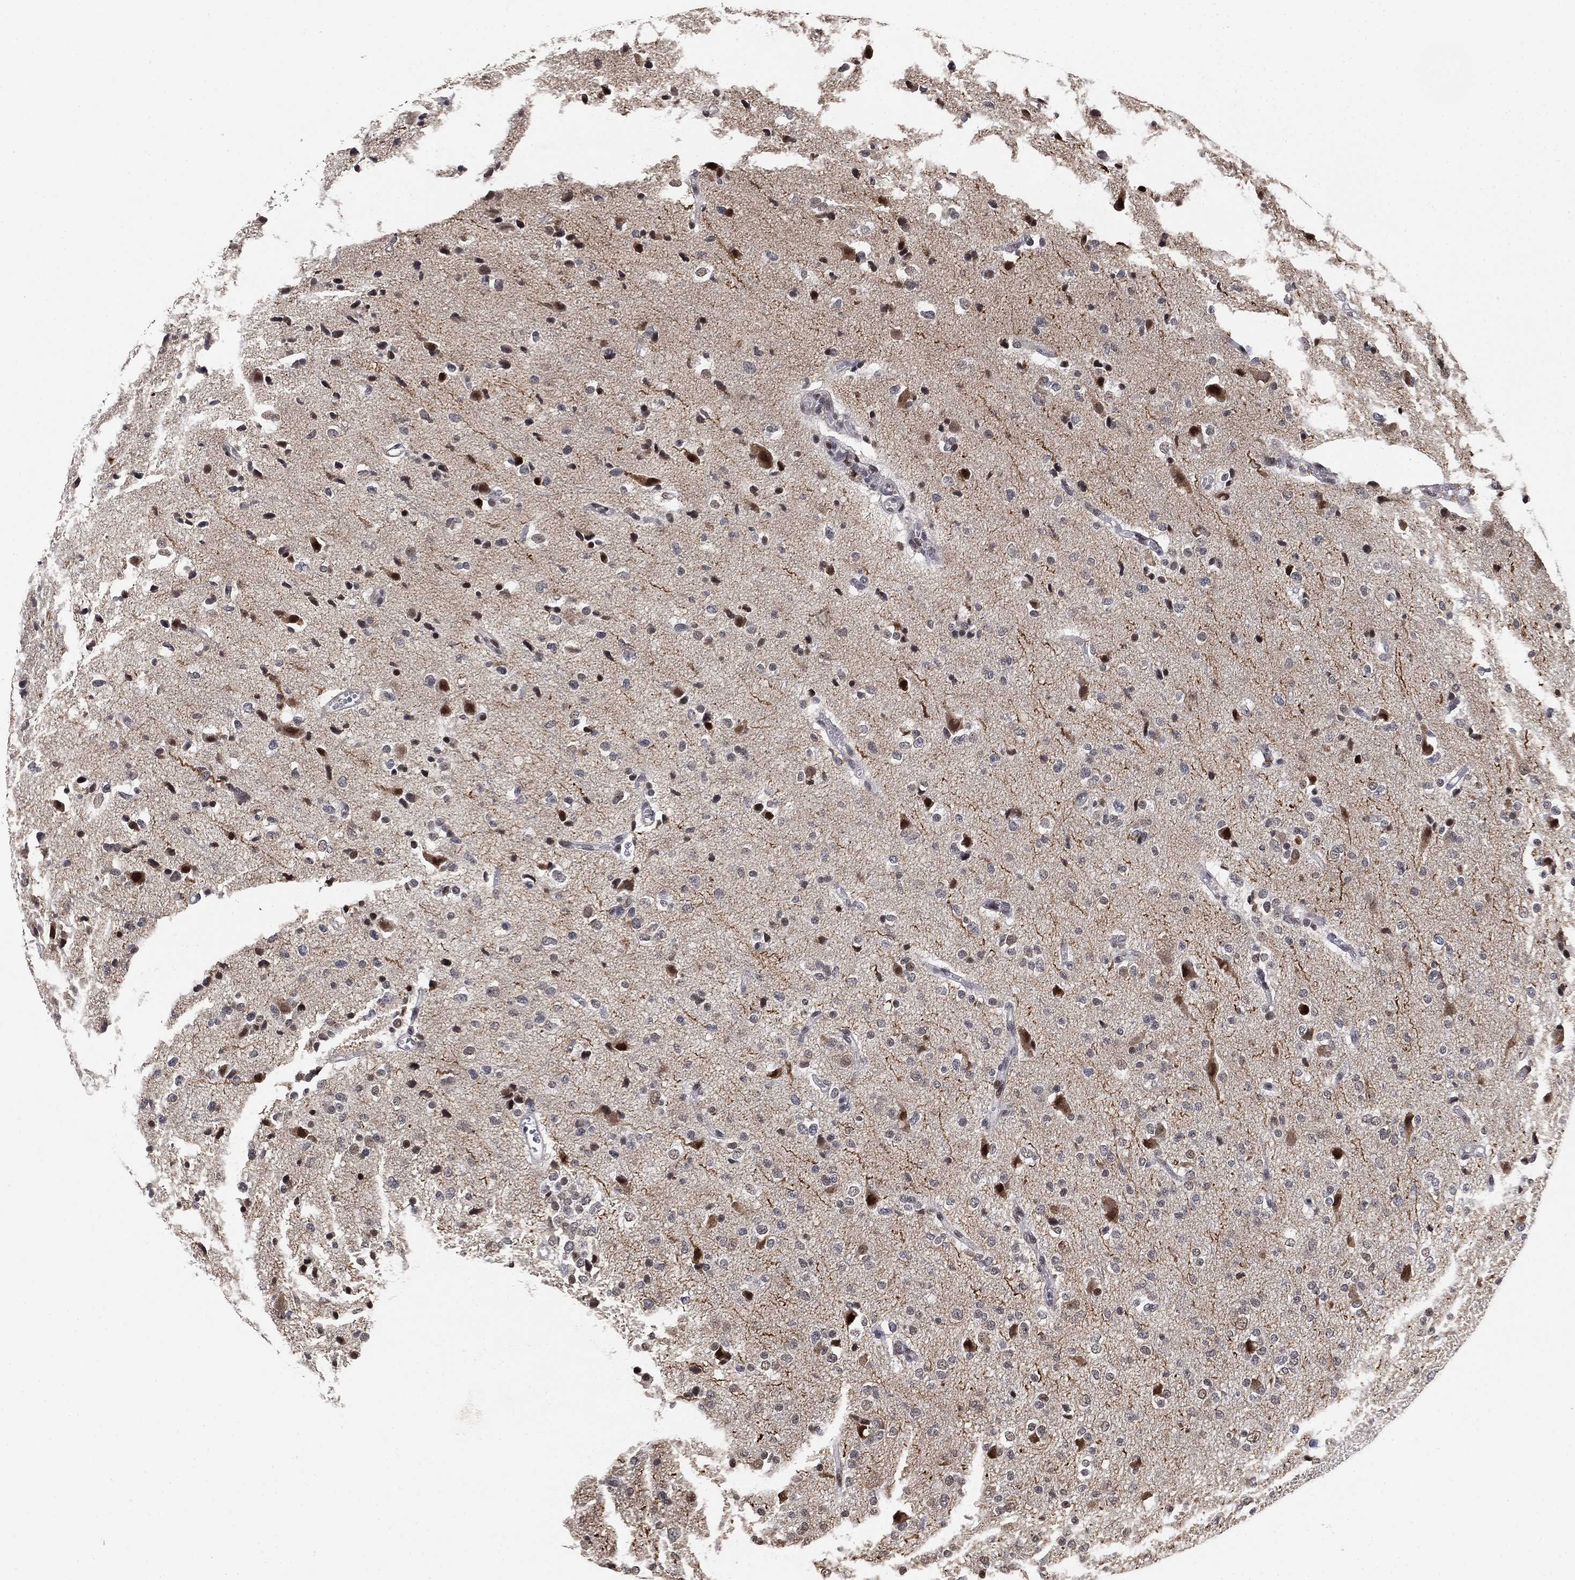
{"staining": {"intensity": "moderate", "quantity": "<25%", "location": "nuclear"}, "tissue": "glioma", "cell_type": "Tumor cells", "image_type": "cancer", "snomed": [{"axis": "morphology", "description": "Glioma, malignant, Low grade"}, {"axis": "topography", "description": "Brain"}], "caption": "Immunohistochemistry photomicrograph of neoplastic tissue: malignant glioma (low-grade) stained using immunohistochemistry (IHC) displays low levels of moderate protein expression localized specifically in the nuclear of tumor cells, appearing as a nuclear brown color.", "gene": "ZSCAN30", "patient": {"sex": "male", "age": 41}}